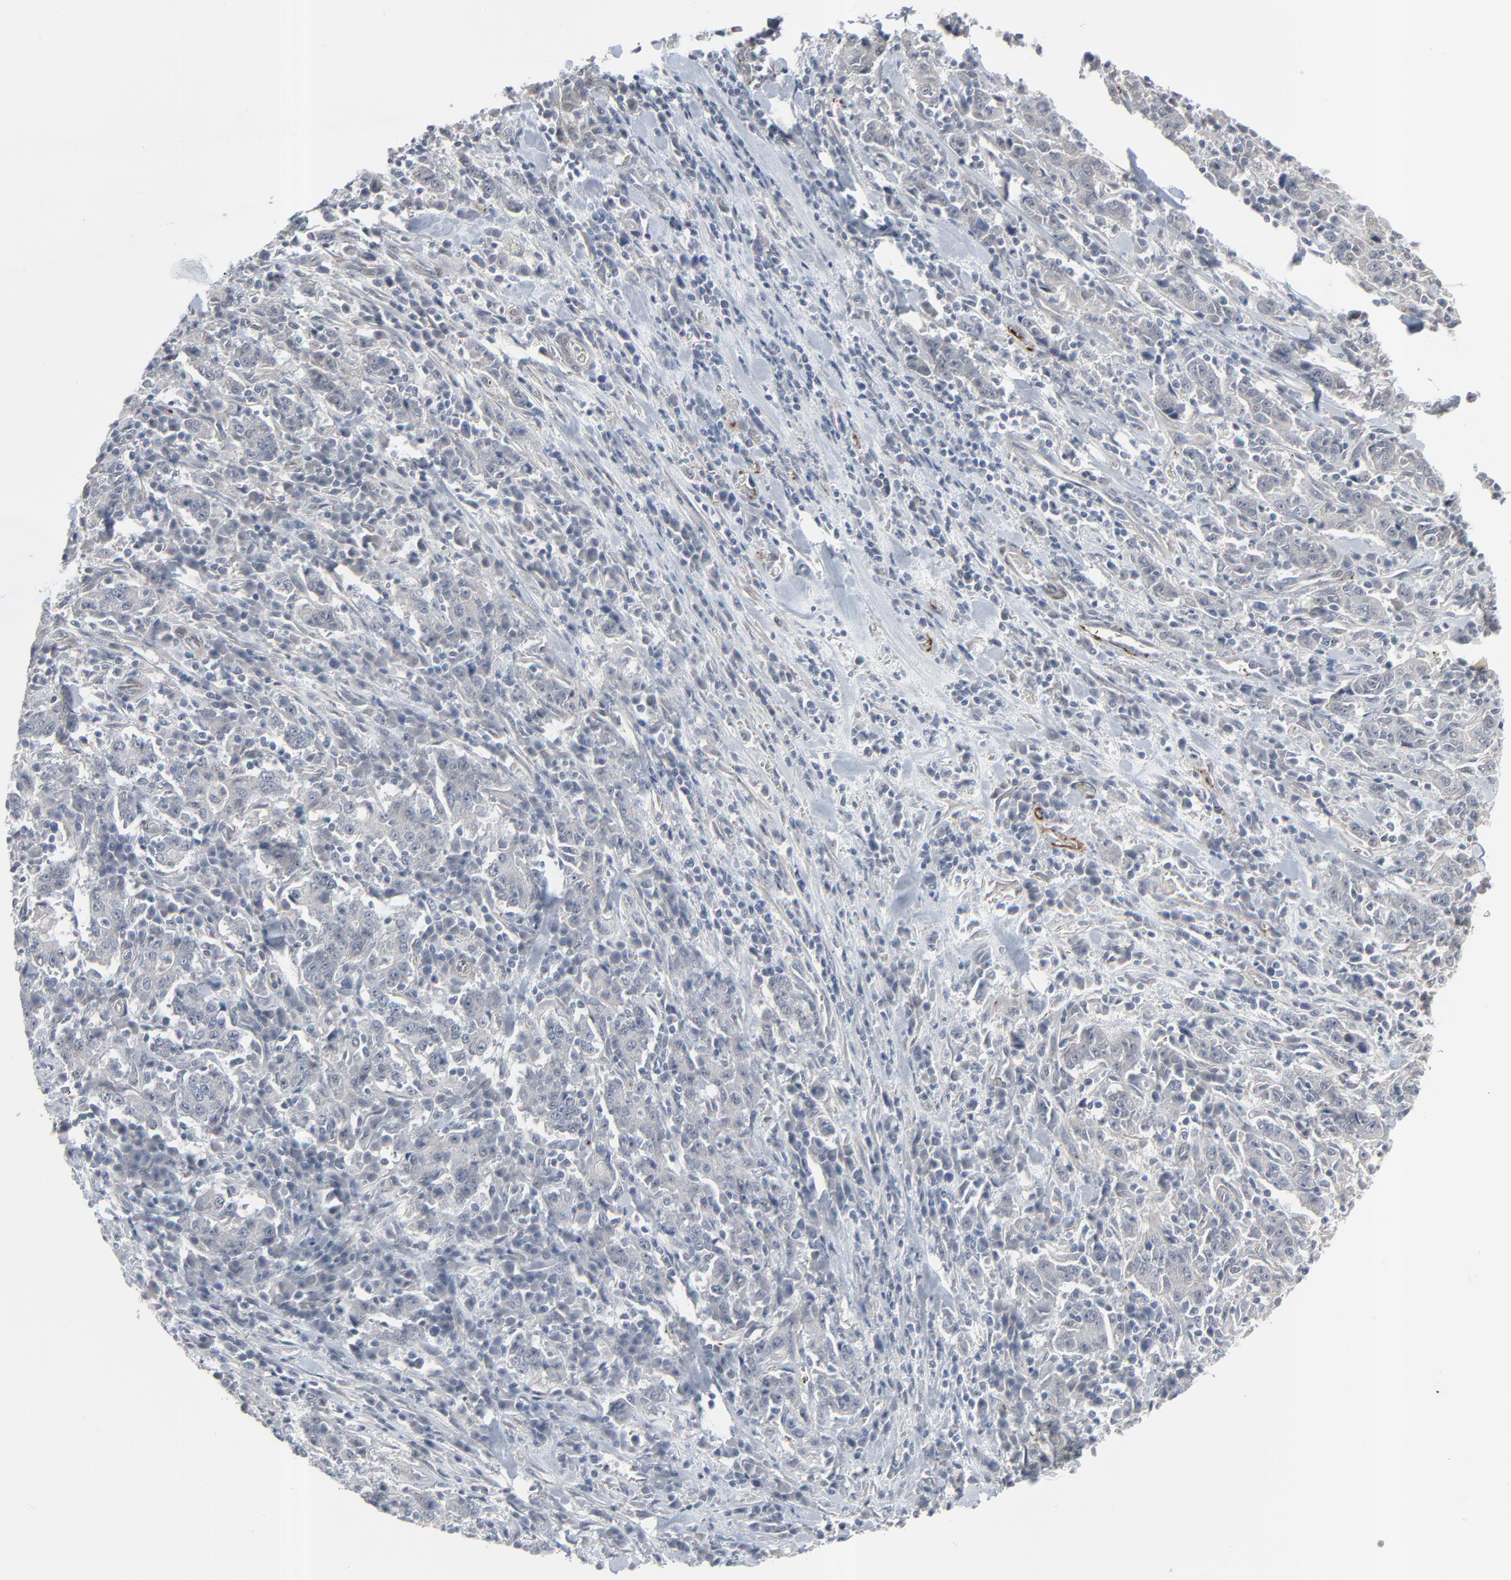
{"staining": {"intensity": "negative", "quantity": "none", "location": "none"}, "tissue": "stomach cancer", "cell_type": "Tumor cells", "image_type": "cancer", "snomed": [{"axis": "morphology", "description": "Normal tissue, NOS"}, {"axis": "morphology", "description": "Adenocarcinoma, NOS"}, {"axis": "topography", "description": "Stomach, upper"}, {"axis": "topography", "description": "Stomach"}], "caption": "Image shows no significant protein expression in tumor cells of stomach cancer (adenocarcinoma).", "gene": "NEUROD1", "patient": {"sex": "male", "age": 59}}